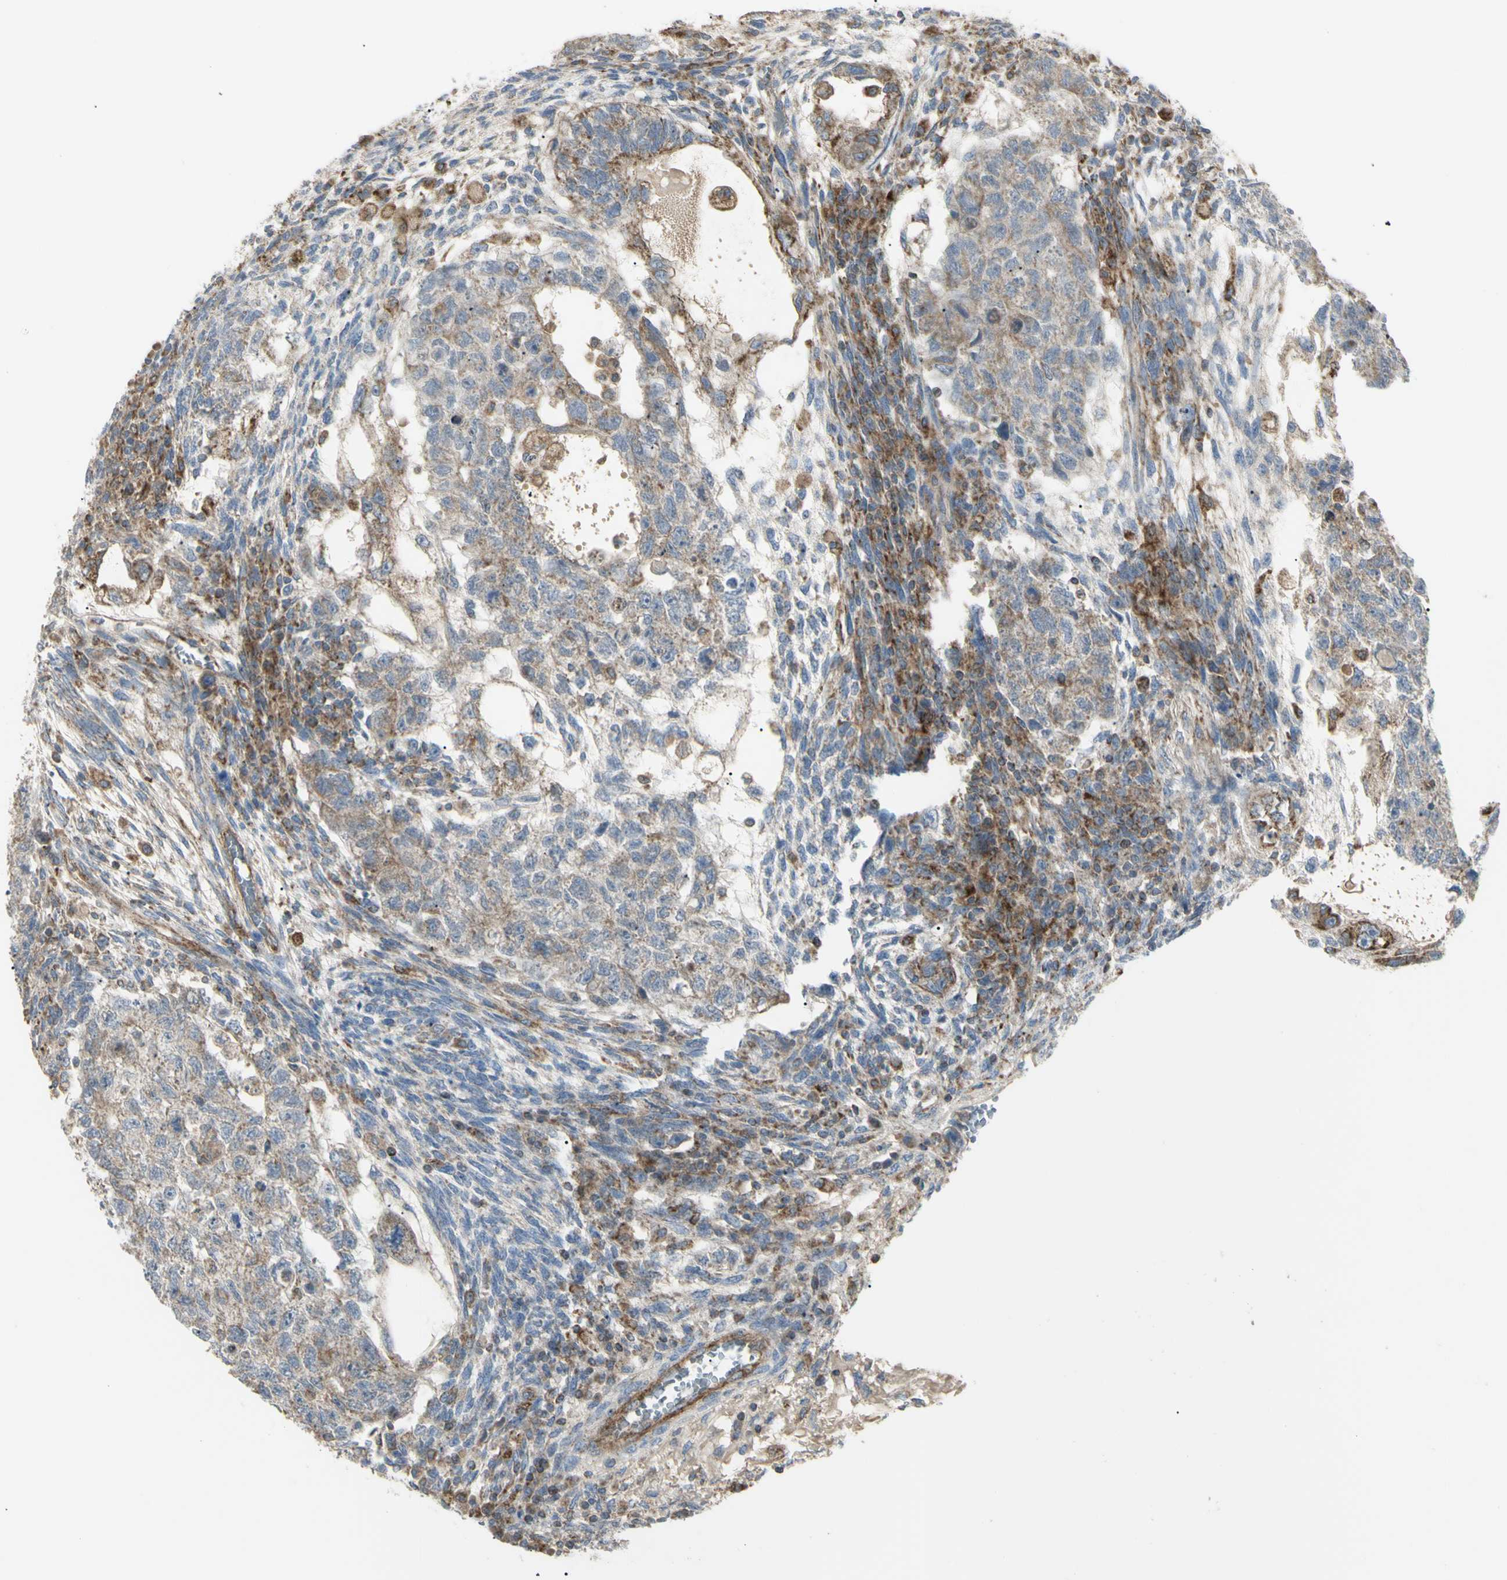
{"staining": {"intensity": "weak", "quantity": ">75%", "location": "cytoplasmic/membranous"}, "tissue": "testis cancer", "cell_type": "Tumor cells", "image_type": "cancer", "snomed": [{"axis": "morphology", "description": "Normal tissue, NOS"}, {"axis": "morphology", "description": "Carcinoma, Embryonal, NOS"}, {"axis": "topography", "description": "Testis"}], "caption": "Embryonal carcinoma (testis) stained with a brown dye demonstrates weak cytoplasmic/membranous positive expression in about >75% of tumor cells.", "gene": "CYB5R1", "patient": {"sex": "male", "age": 36}}